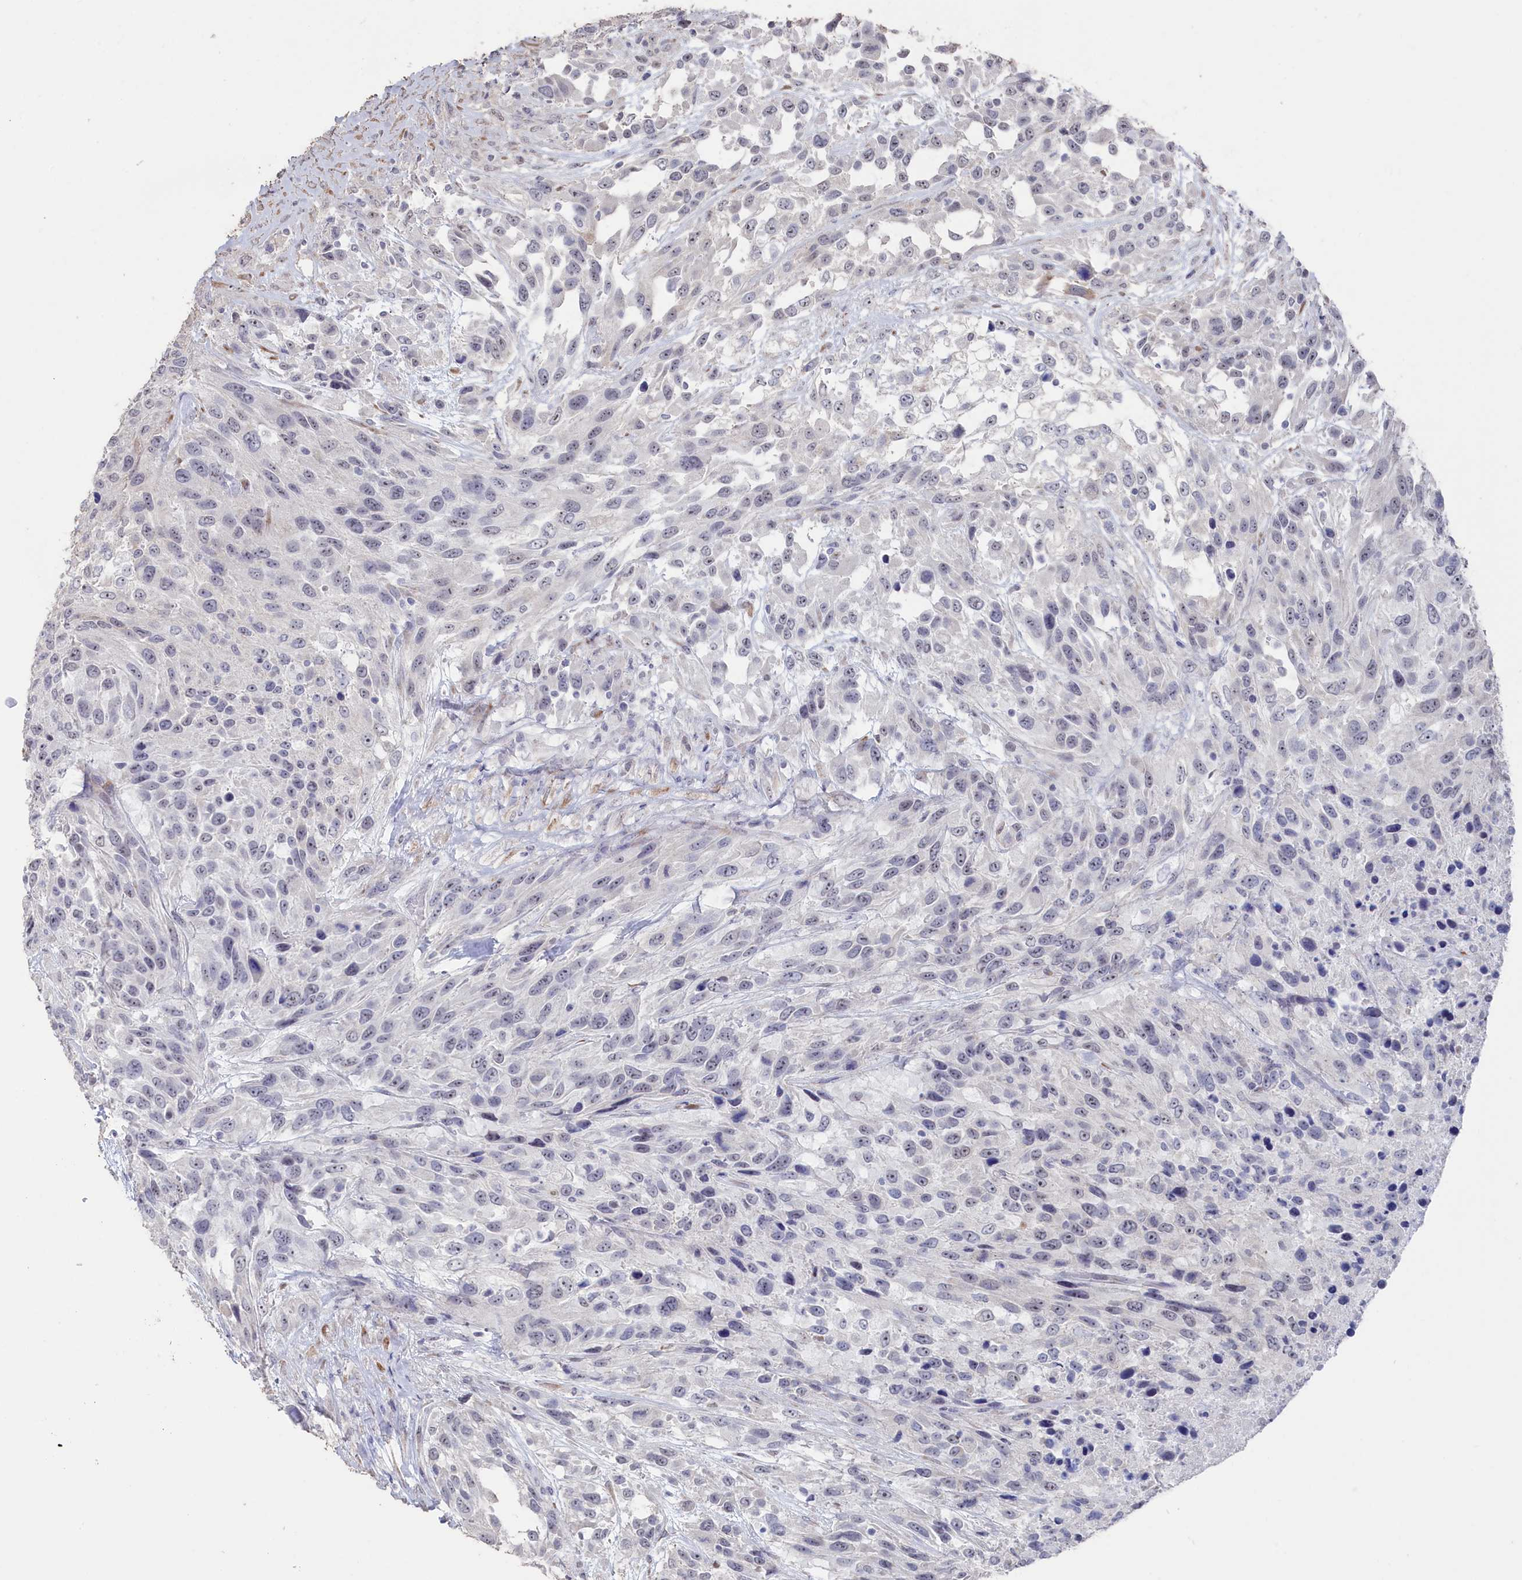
{"staining": {"intensity": "weak", "quantity": "<25%", "location": "nuclear"}, "tissue": "urothelial cancer", "cell_type": "Tumor cells", "image_type": "cancer", "snomed": [{"axis": "morphology", "description": "Urothelial carcinoma, High grade"}, {"axis": "topography", "description": "Urinary bladder"}], "caption": "Immunohistochemistry of urothelial carcinoma (high-grade) demonstrates no staining in tumor cells.", "gene": "SEMG2", "patient": {"sex": "female", "age": 70}}